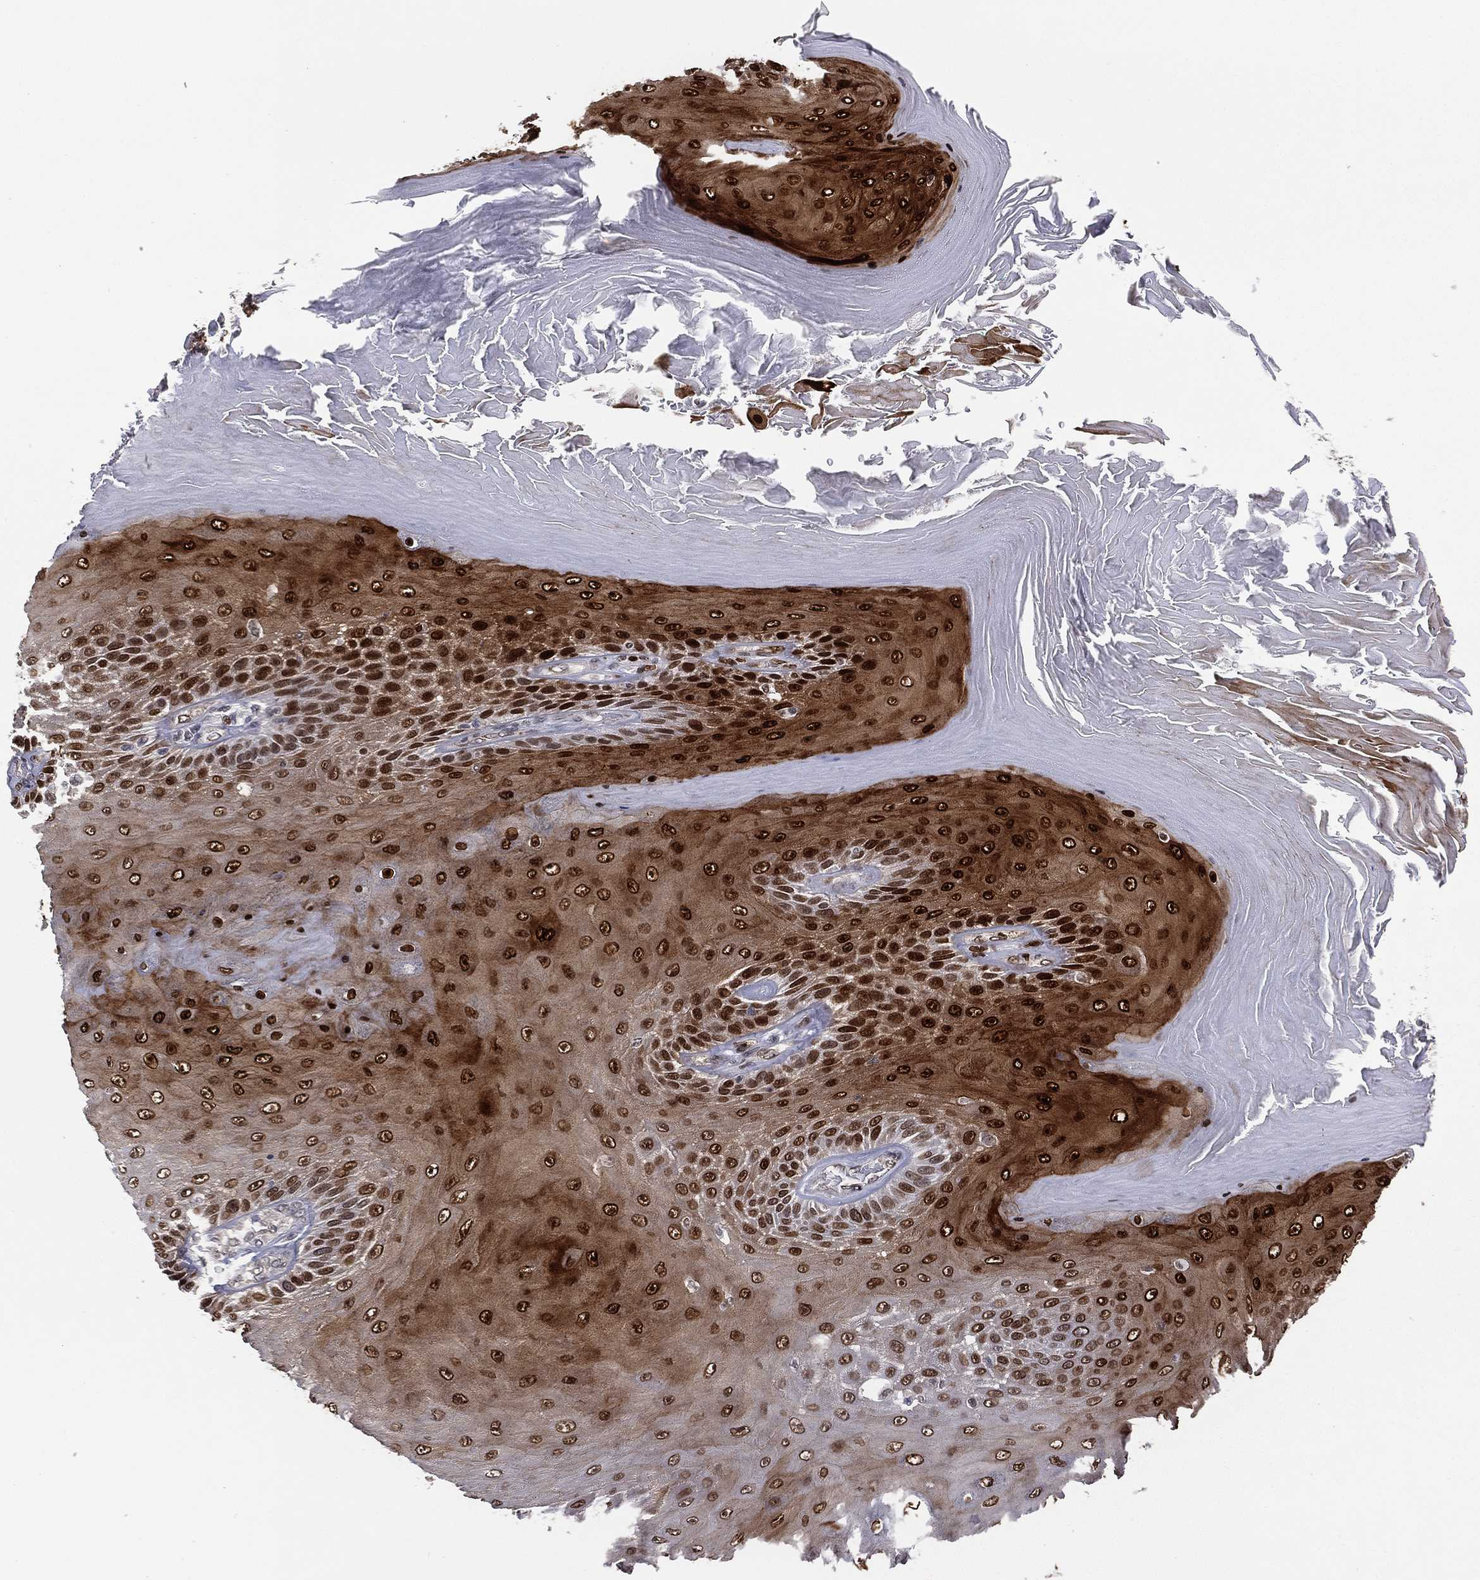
{"staining": {"intensity": "strong", "quantity": "25%-75%", "location": "cytoplasmic/membranous,nuclear"}, "tissue": "skin cancer", "cell_type": "Tumor cells", "image_type": "cancer", "snomed": [{"axis": "morphology", "description": "Squamous cell carcinoma, NOS"}, {"axis": "topography", "description": "Skin"}], "caption": "Skin cancer (squamous cell carcinoma) stained with DAB (3,3'-diaminobenzidine) immunohistochemistry exhibits high levels of strong cytoplasmic/membranous and nuclear expression in approximately 25%-75% of tumor cells.", "gene": "LMNB1", "patient": {"sex": "male", "age": 62}}